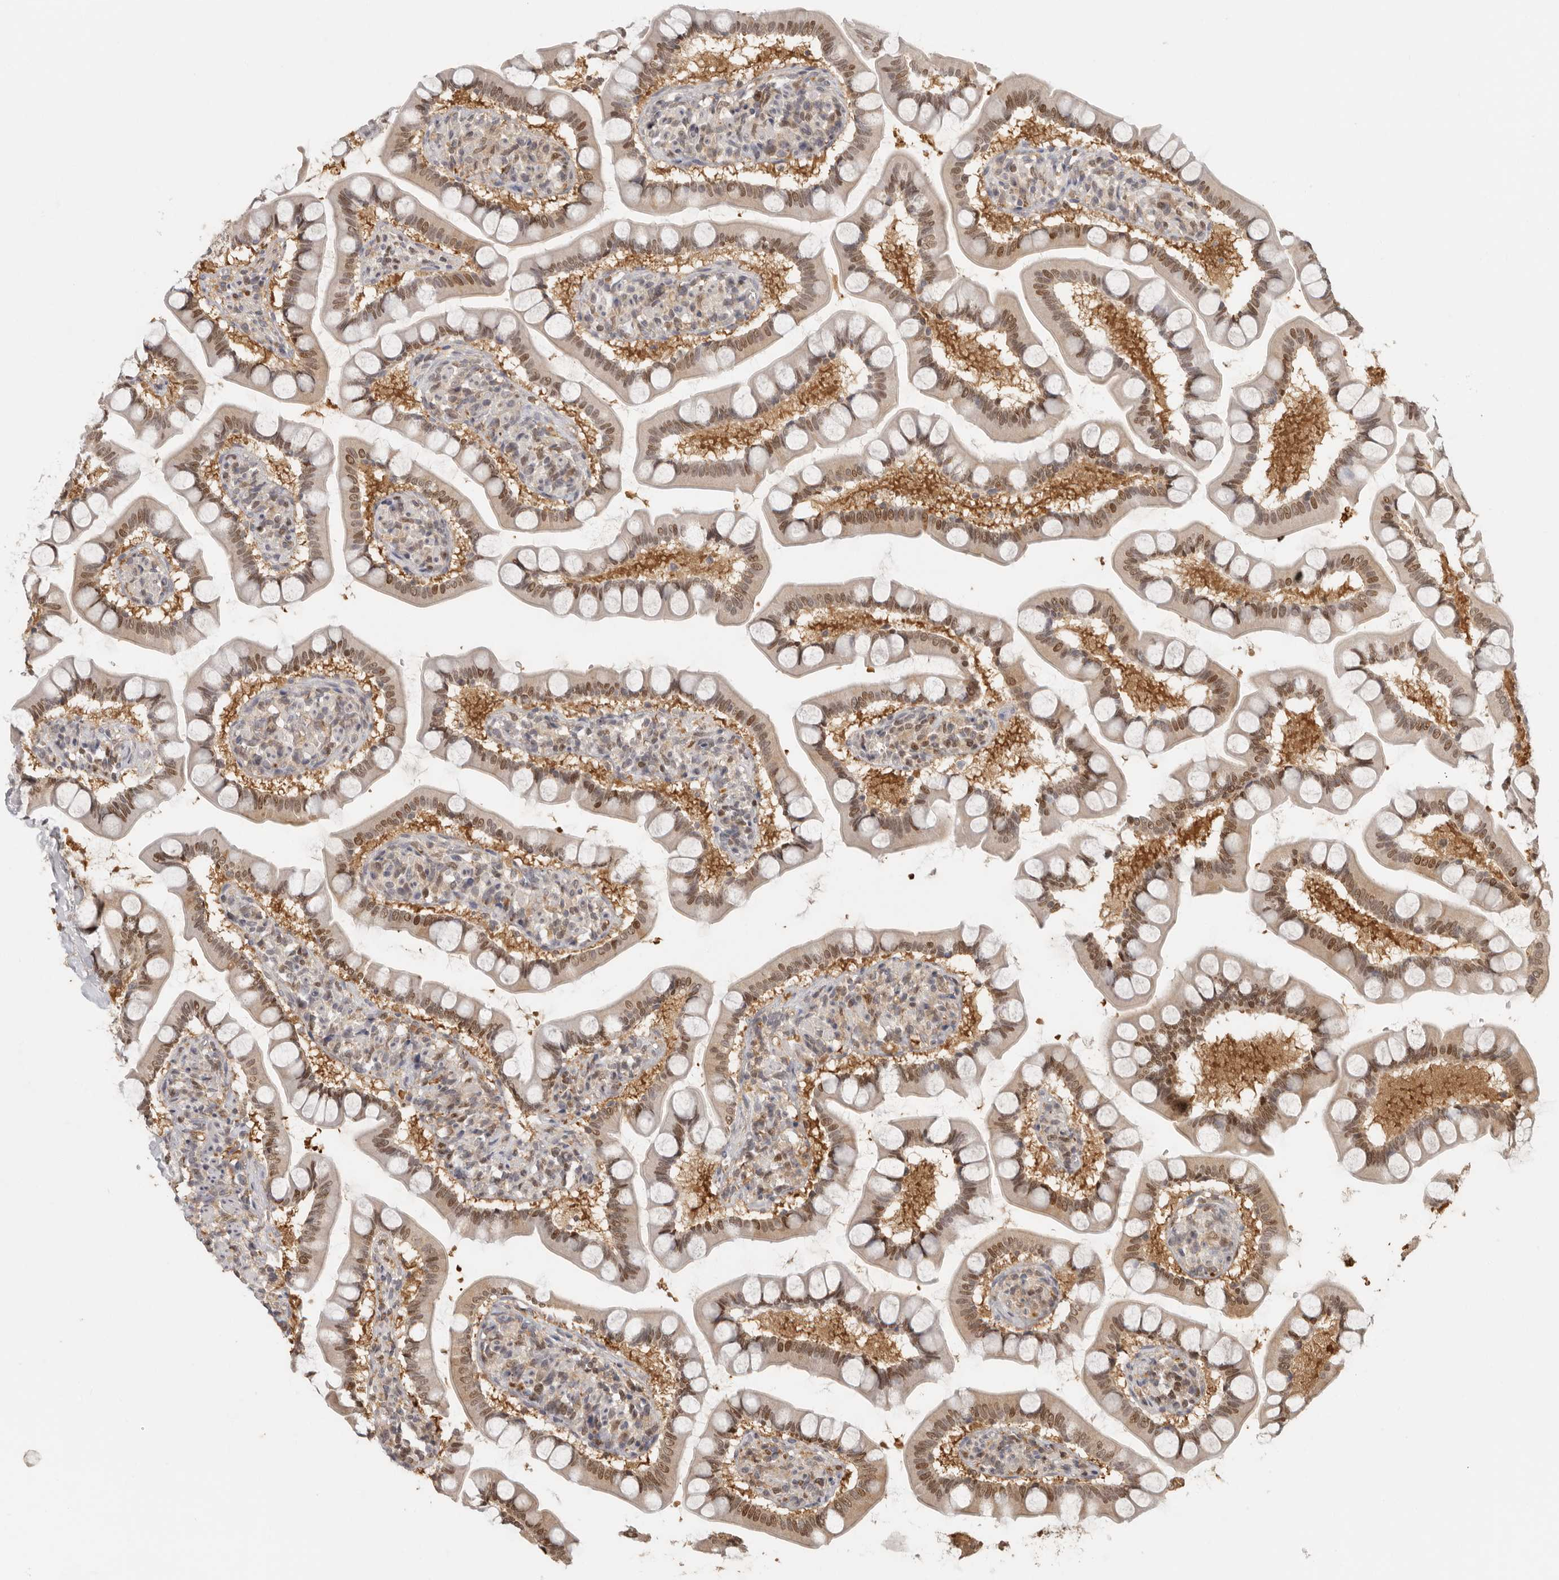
{"staining": {"intensity": "moderate", "quantity": ">75%", "location": "cytoplasmic/membranous,nuclear"}, "tissue": "small intestine", "cell_type": "Glandular cells", "image_type": "normal", "snomed": [{"axis": "morphology", "description": "Normal tissue, NOS"}, {"axis": "topography", "description": "Small intestine"}], "caption": "DAB (3,3'-diaminobenzidine) immunohistochemical staining of benign human small intestine reveals moderate cytoplasmic/membranous,nuclear protein staining in approximately >75% of glandular cells.", "gene": "PSMA5", "patient": {"sex": "male", "age": 41}}